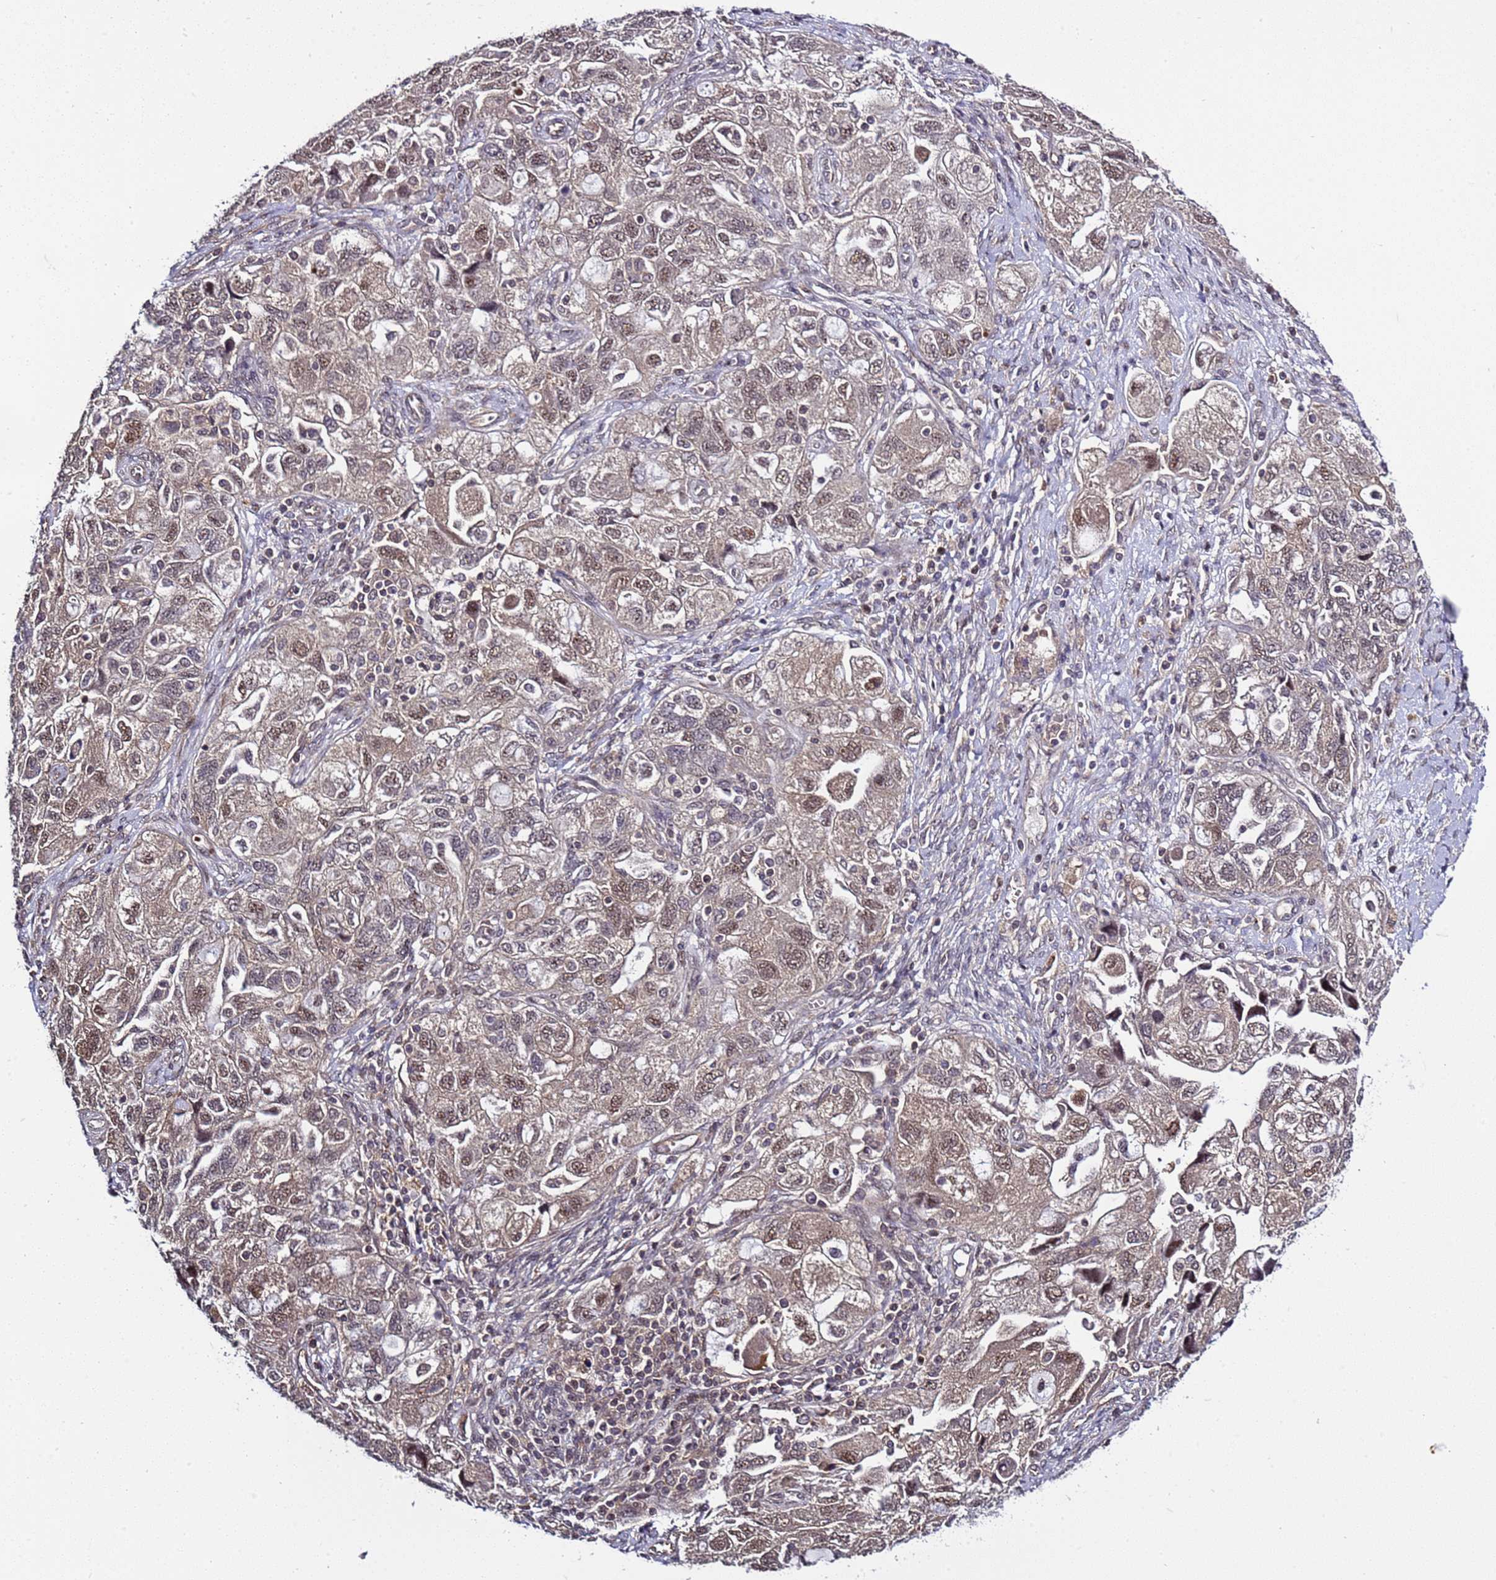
{"staining": {"intensity": "moderate", "quantity": "25%-75%", "location": "nuclear"}, "tissue": "ovarian cancer", "cell_type": "Tumor cells", "image_type": "cancer", "snomed": [{"axis": "morphology", "description": "Carcinoma, NOS"}, {"axis": "morphology", "description": "Cystadenocarcinoma, serous, NOS"}, {"axis": "topography", "description": "Ovary"}], "caption": "This is an image of IHC staining of ovarian cancer, which shows moderate positivity in the nuclear of tumor cells.", "gene": "GEN1", "patient": {"sex": "female", "age": 69}}